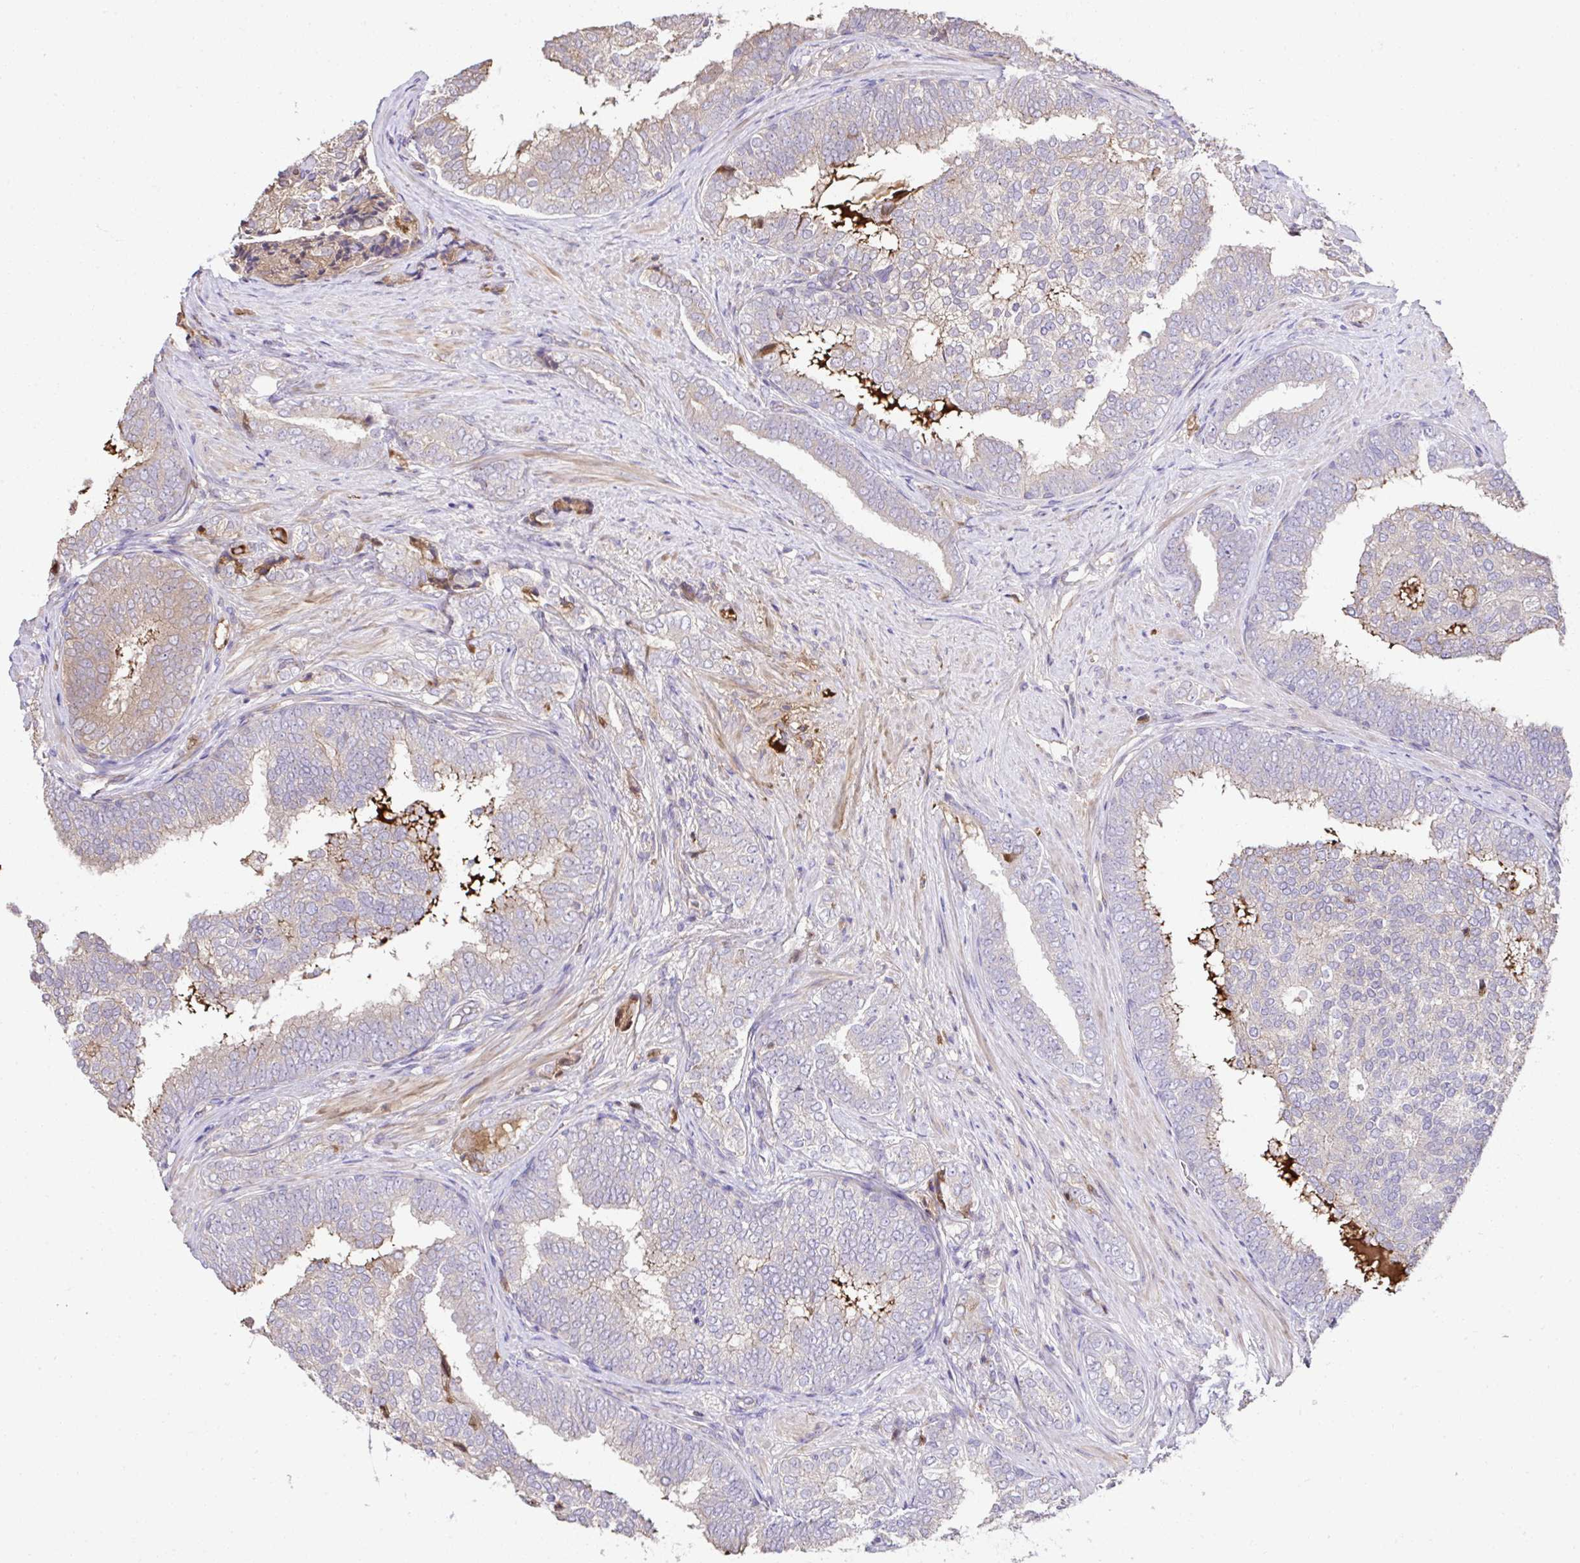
{"staining": {"intensity": "weak", "quantity": "<25%", "location": "cytoplasmic/membranous"}, "tissue": "prostate cancer", "cell_type": "Tumor cells", "image_type": "cancer", "snomed": [{"axis": "morphology", "description": "Adenocarcinoma, High grade"}, {"axis": "topography", "description": "Prostate"}], "caption": "Protein analysis of prostate cancer (high-grade adenocarcinoma) reveals no significant positivity in tumor cells.", "gene": "CCDC85C", "patient": {"sex": "male", "age": 72}}